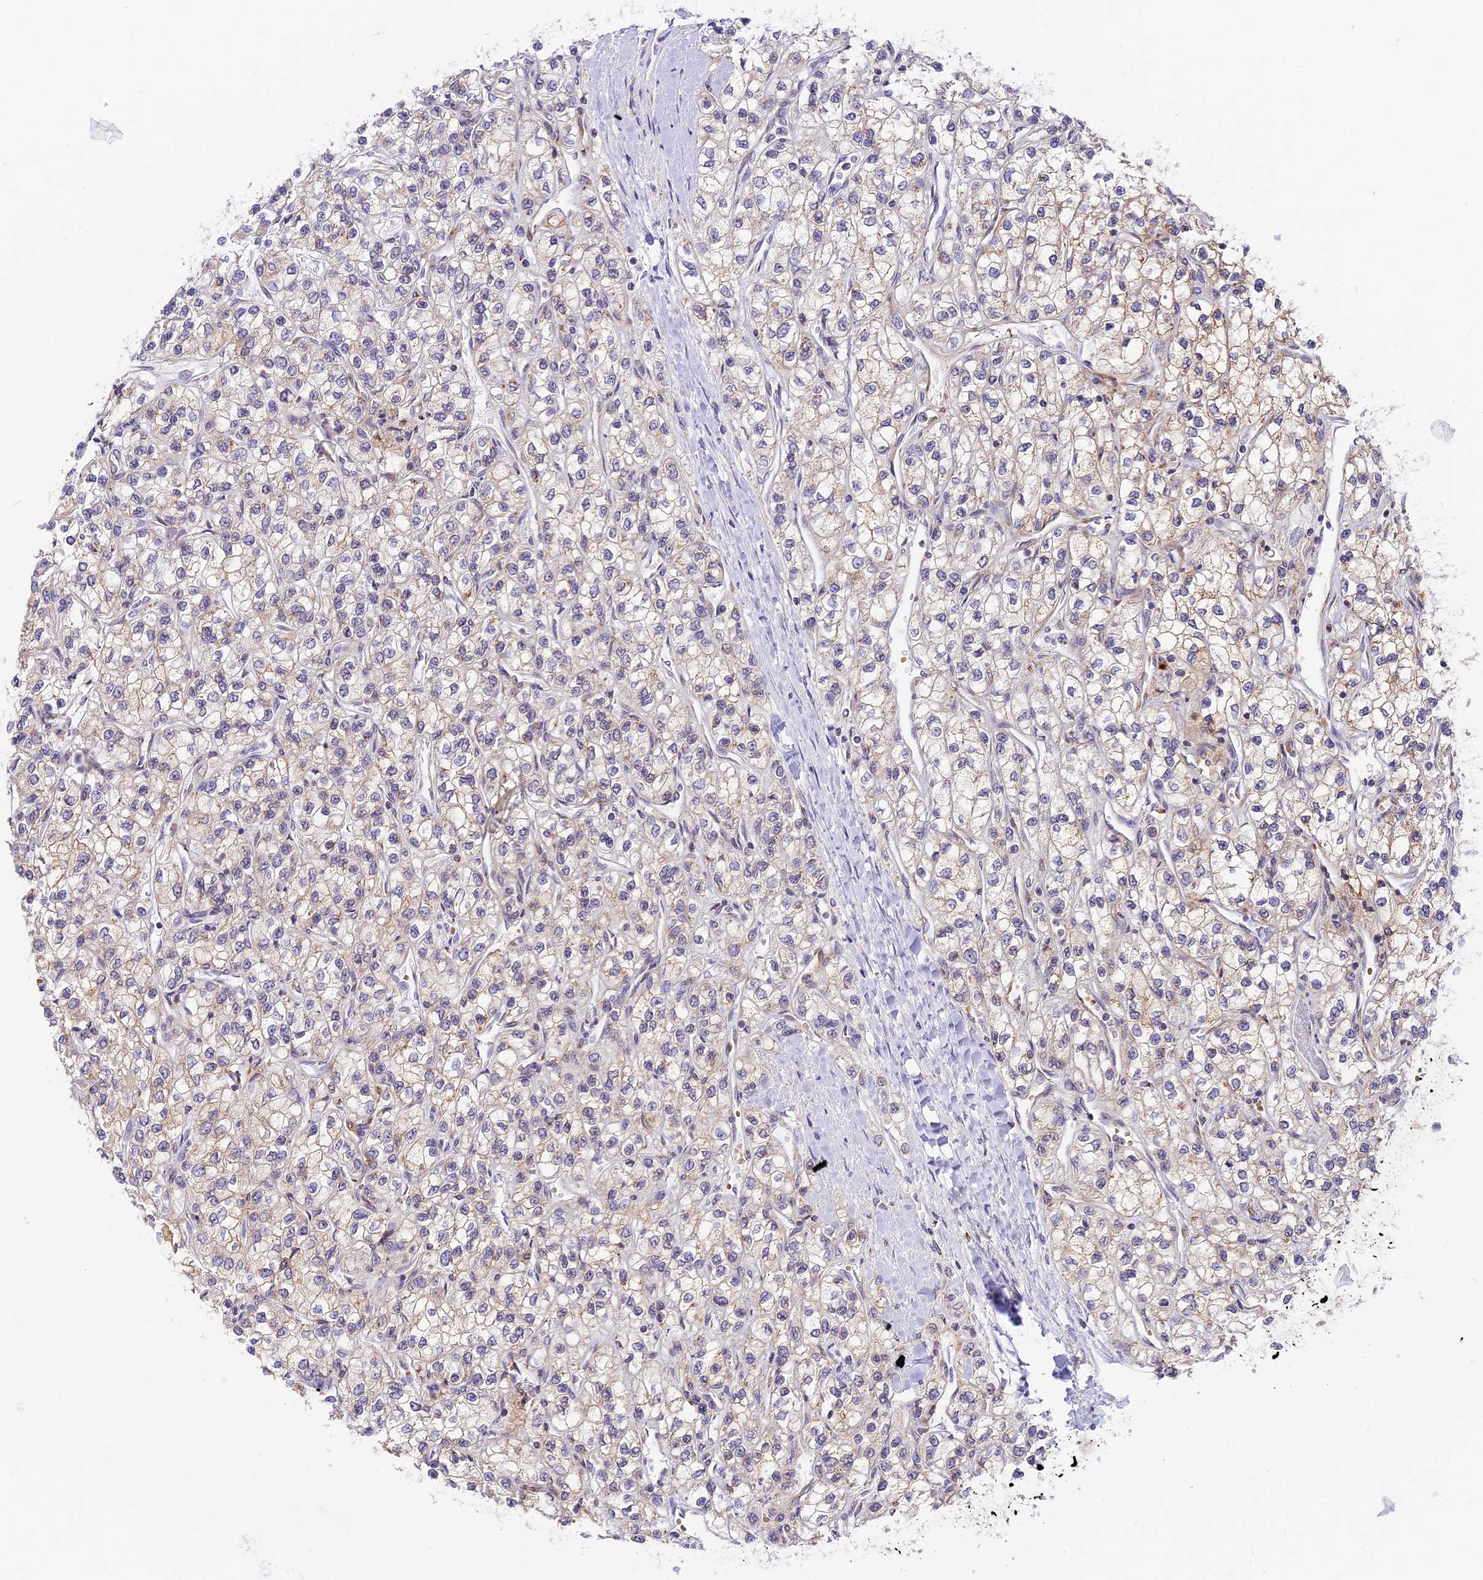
{"staining": {"intensity": "weak", "quantity": "25%-75%", "location": "cytoplasmic/membranous"}, "tissue": "renal cancer", "cell_type": "Tumor cells", "image_type": "cancer", "snomed": [{"axis": "morphology", "description": "Adenocarcinoma, NOS"}, {"axis": "topography", "description": "Kidney"}], "caption": "This is a histology image of IHC staining of renal cancer (adenocarcinoma), which shows weak positivity in the cytoplasmic/membranous of tumor cells.", "gene": "HEATR5B", "patient": {"sex": "male", "age": 80}}